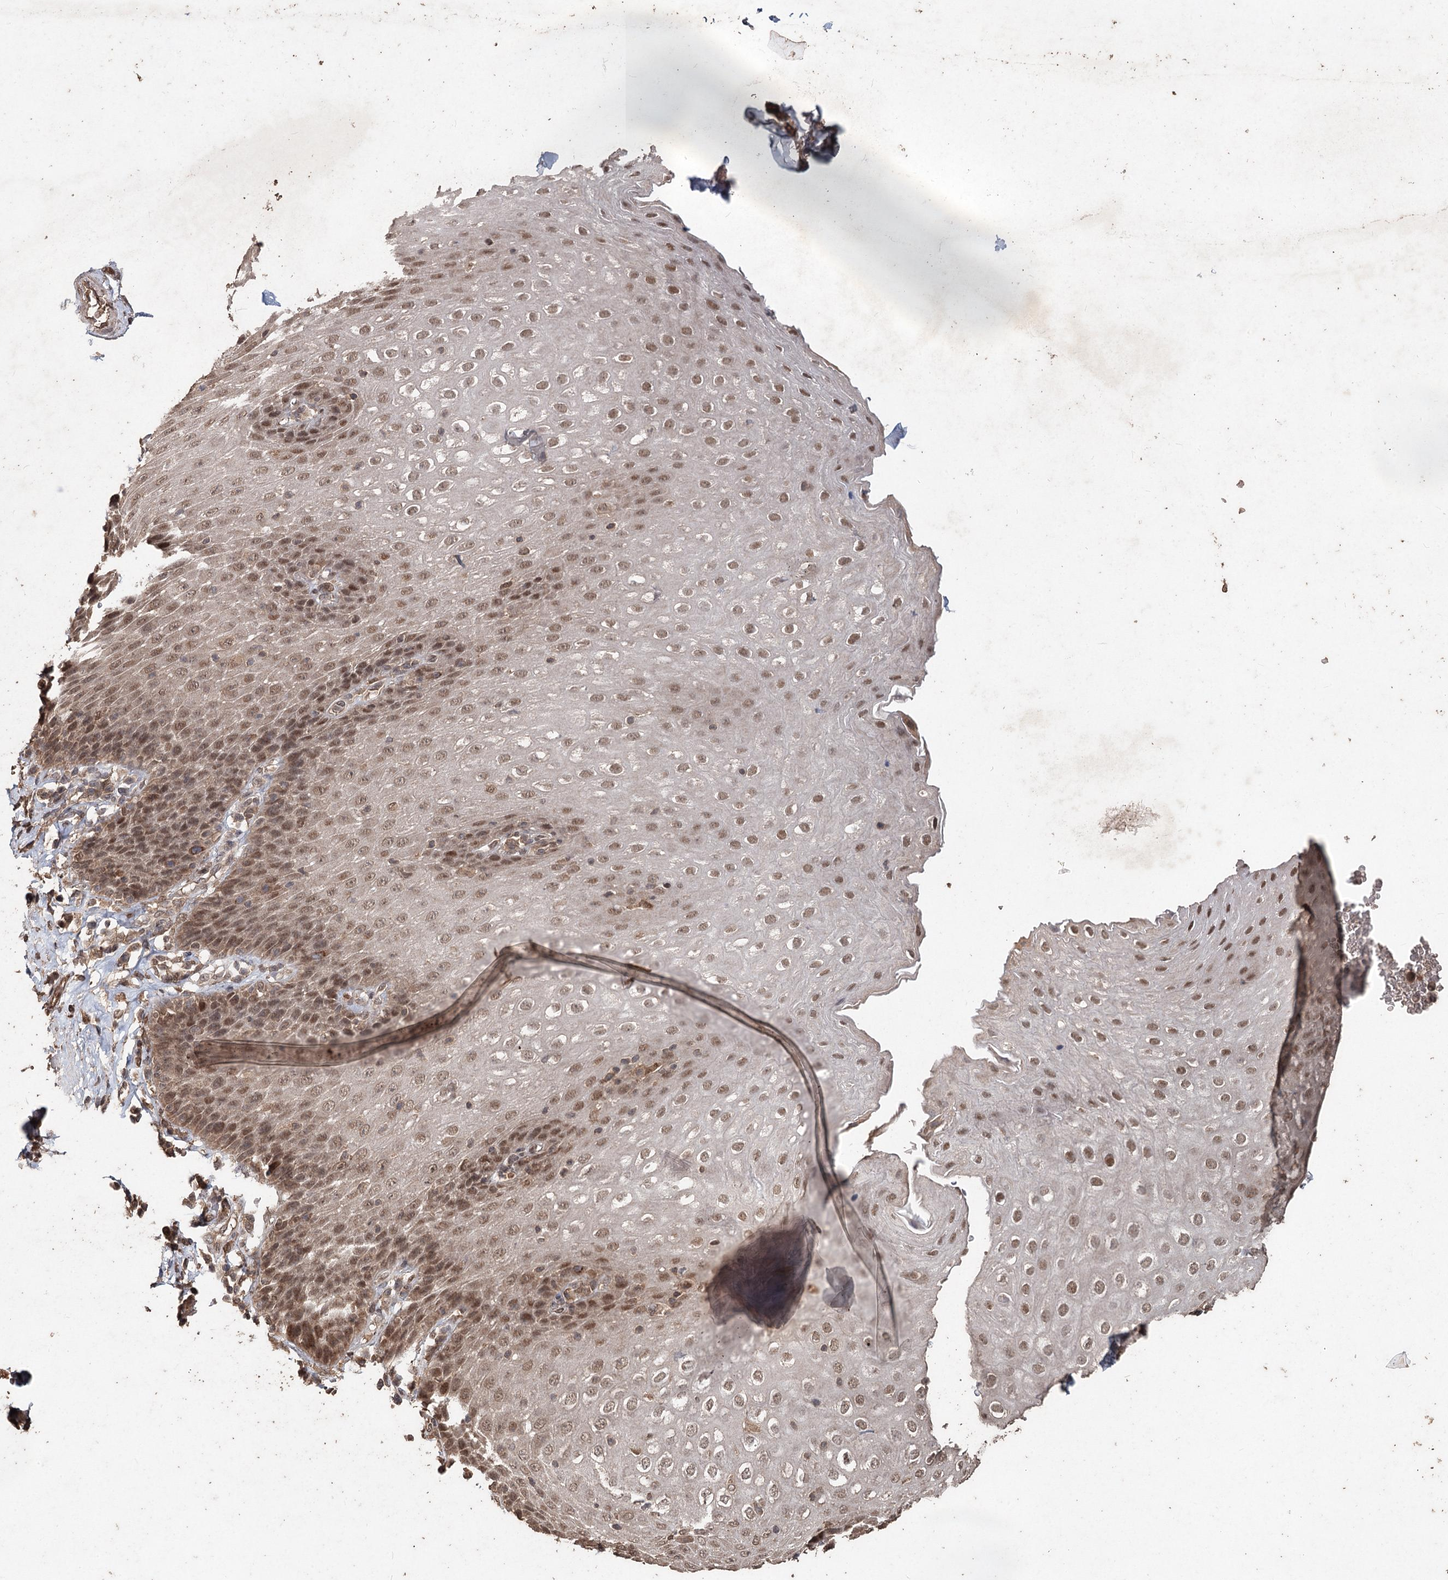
{"staining": {"intensity": "moderate", "quantity": ">75%", "location": "nuclear"}, "tissue": "esophagus", "cell_type": "Squamous epithelial cells", "image_type": "normal", "snomed": [{"axis": "morphology", "description": "Normal tissue, NOS"}, {"axis": "topography", "description": "Esophagus"}], "caption": "Normal esophagus reveals moderate nuclear staining in approximately >75% of squamous epithelial cells.", "gene": "FBXO7", "patient": {"sex": "female", "age": 61}}